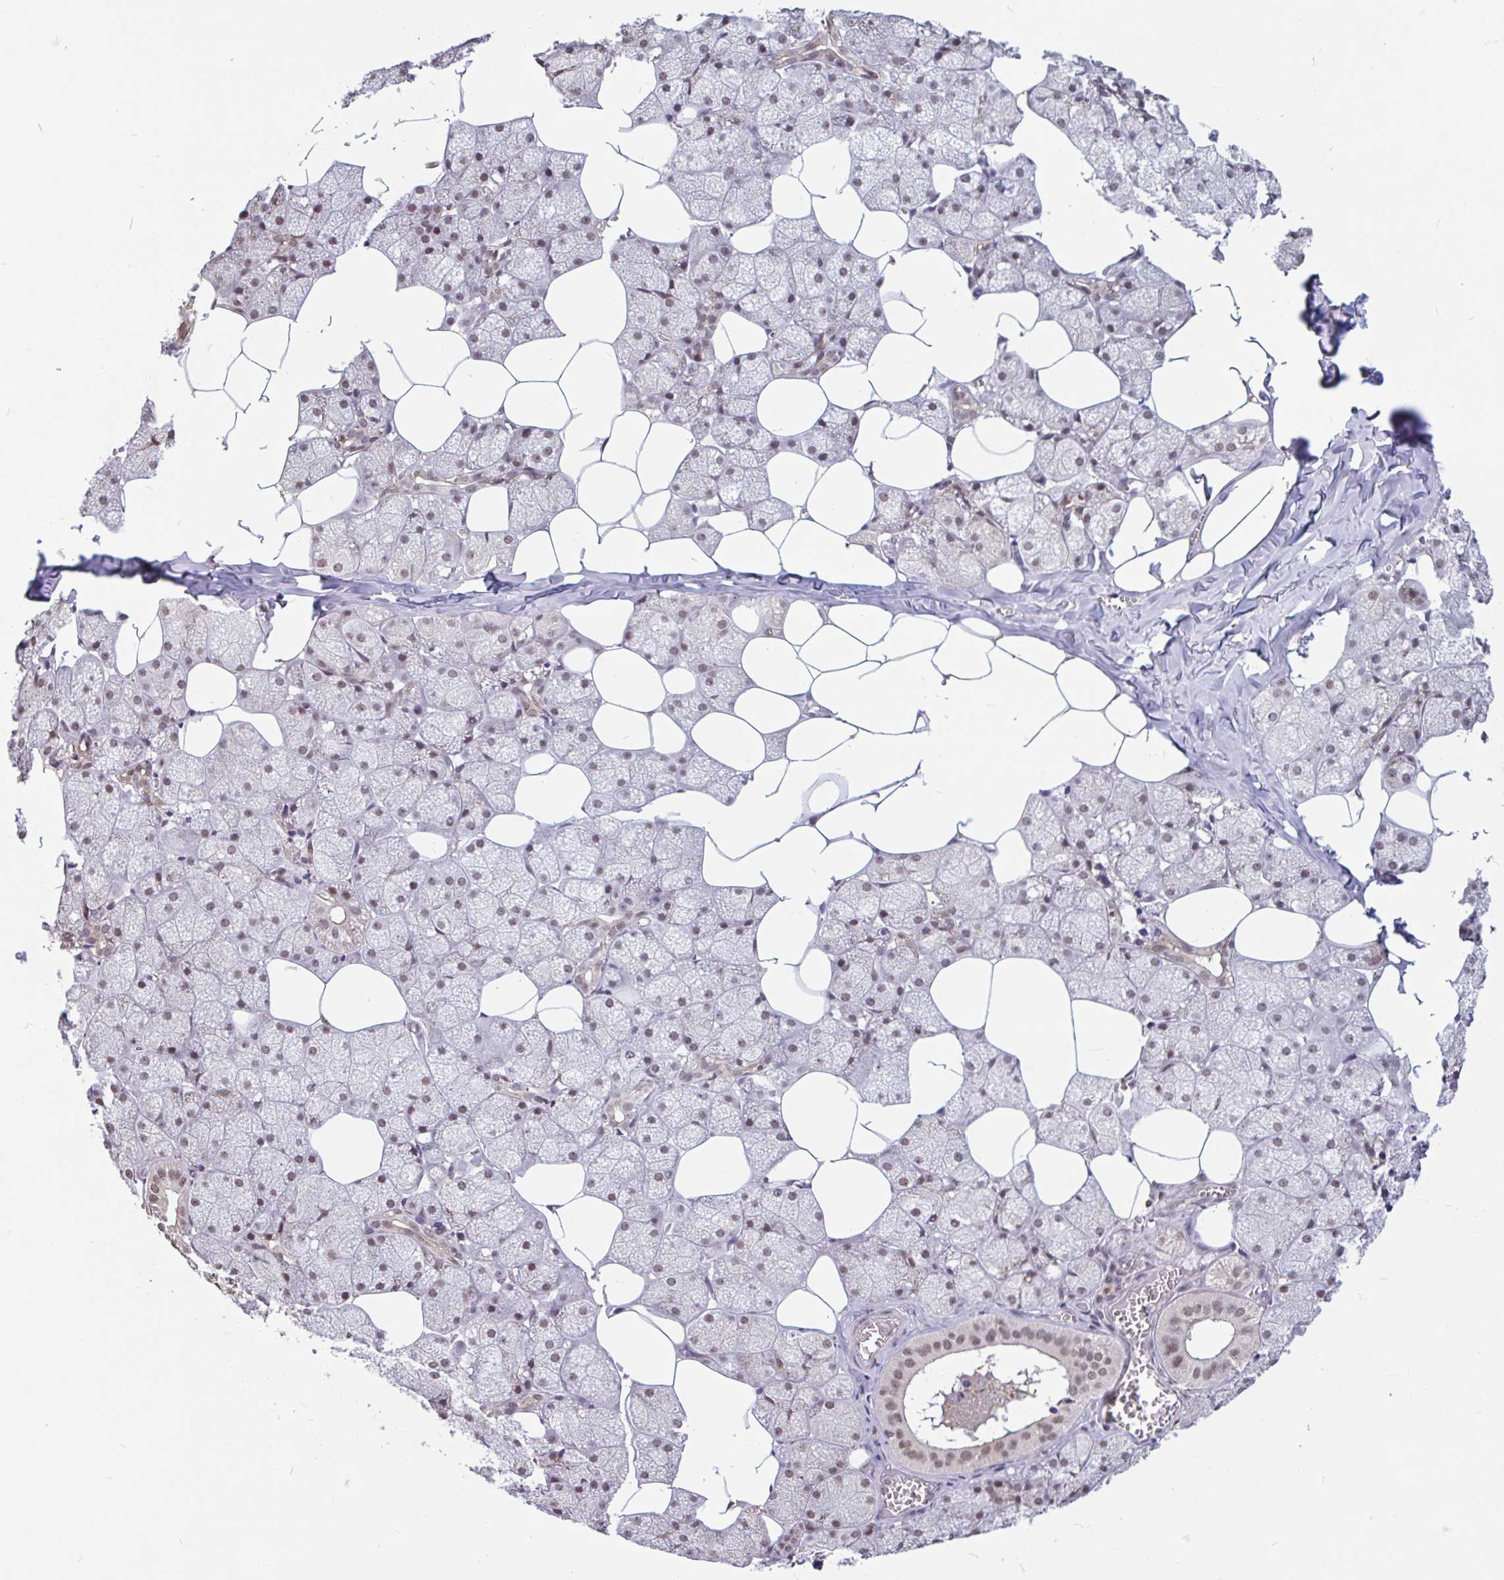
{"staining": {"intensity": "moderate", "quantity": ">75%", "location": "nuclear"}, "tissue": "salivary gland", "cell_type": "Glandular cells", "image_type": "normal", "snomed": [{"axis": "morphology", "description": "Normal tissue, NOS"}, {"axis": "topography", "description": "Salivary gland"}, {"axis": "topography", "description": "Peripheral nerve tissue"}], "caption": "An immunohistochemistry photomicrograph of benign tissue is shown. Protein staining in brown highlights moderate nuclear positivity in salivary gland within glandular cells. Using DAB (3,3'-diaminobenzidine) (brown) and hematoxylin (blue) stains, captured at high magnification using brightfield microscopy.", "gene": "DR1", "patient": {"sex": "male", "age": 38}}